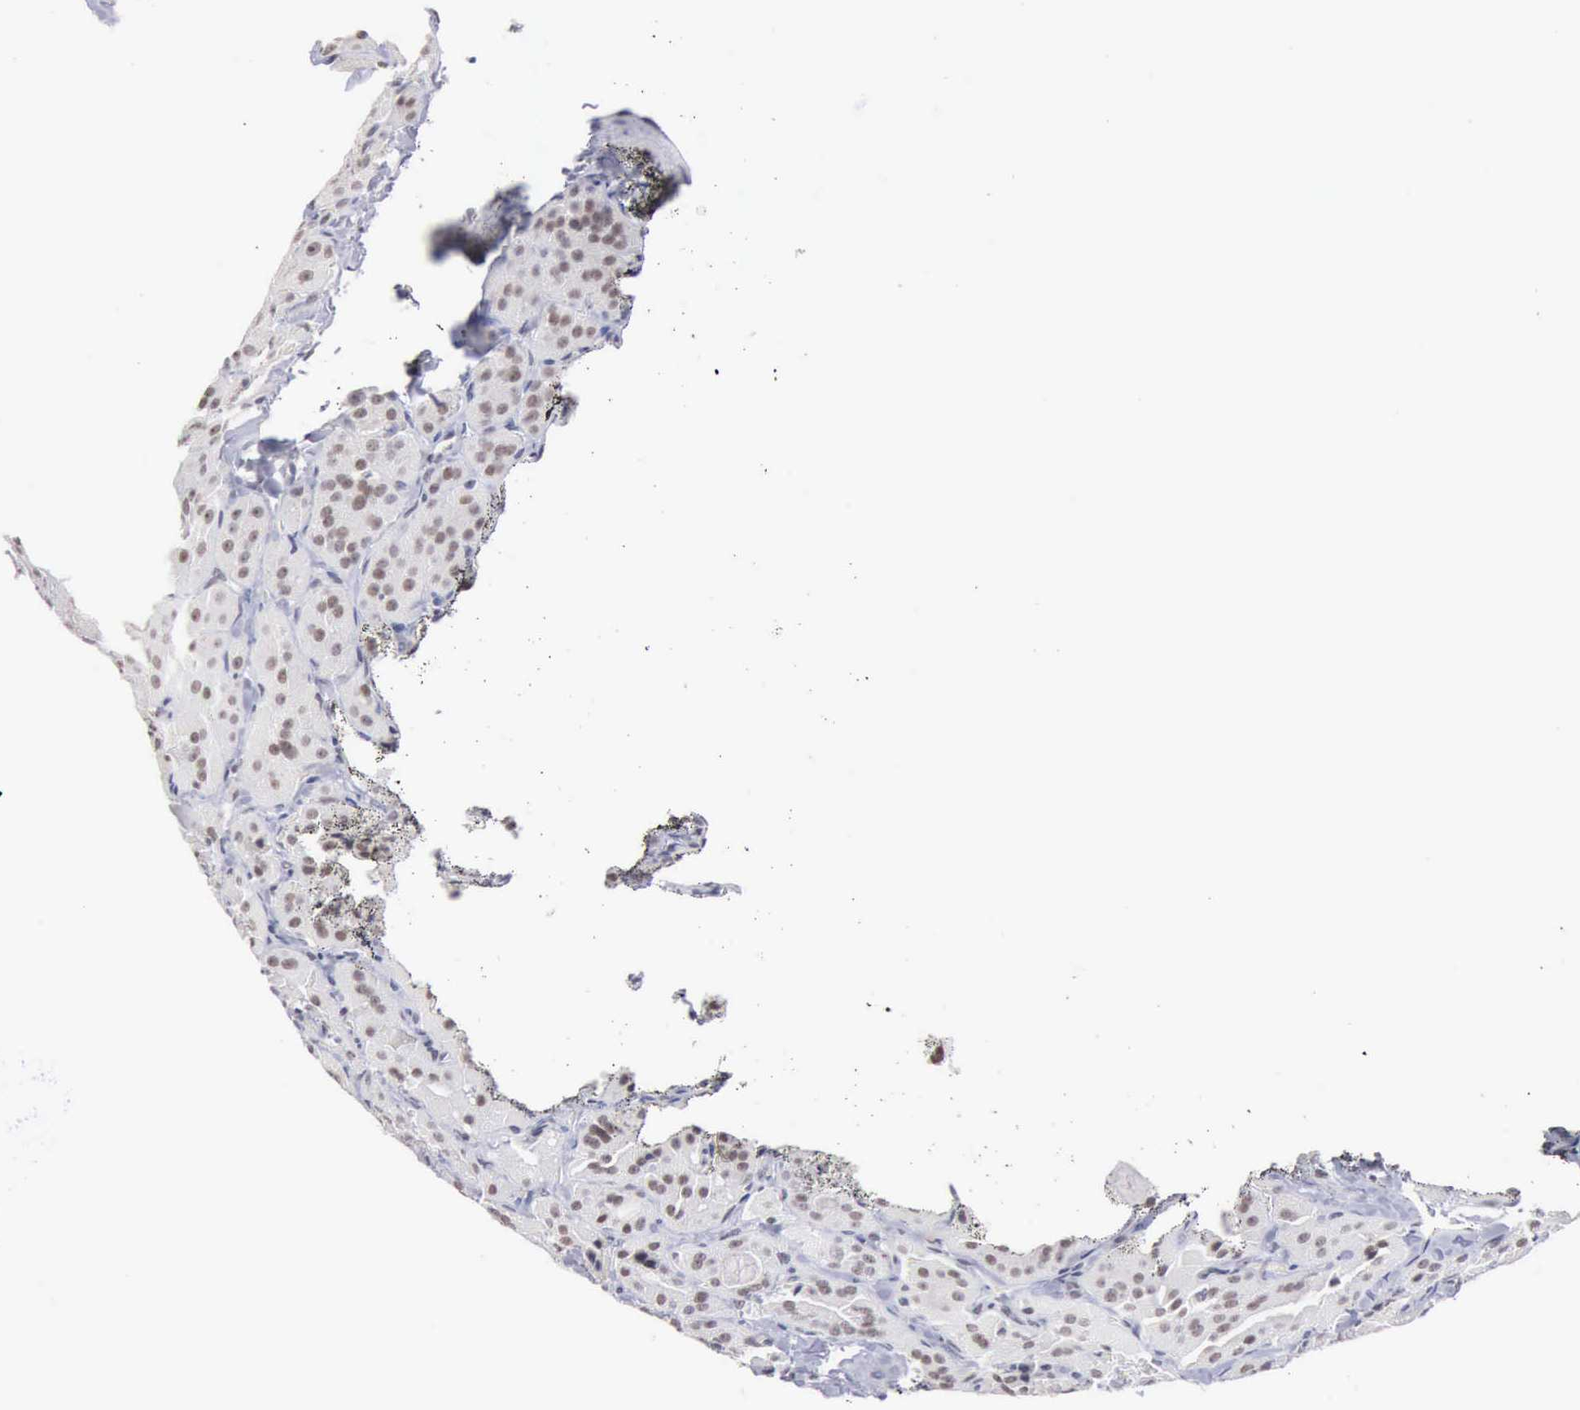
{"staining": {"intensity": "weak", "quantity": "25%-75%", "location": "nuclear"}, "tissue": "thyroid cancer", "cell_type": "Tumor cells", "image_type": "cancer", "snomed": [{"axis": "morphology", "description": "Carcinoma, NOS"}, {"axis": "topography", "description": "Thyroid gland"}], "caption": "Weak nuclear protein expression is present in approximately 25%-75% of tumor cells in thyroid cancer. Using DAB (brown) and hematoxylin (blue) stains, captured at high magnification using brightfield microscopy.", "gene": "TAF1", "patient": {"sex": "male", "age": 76}}